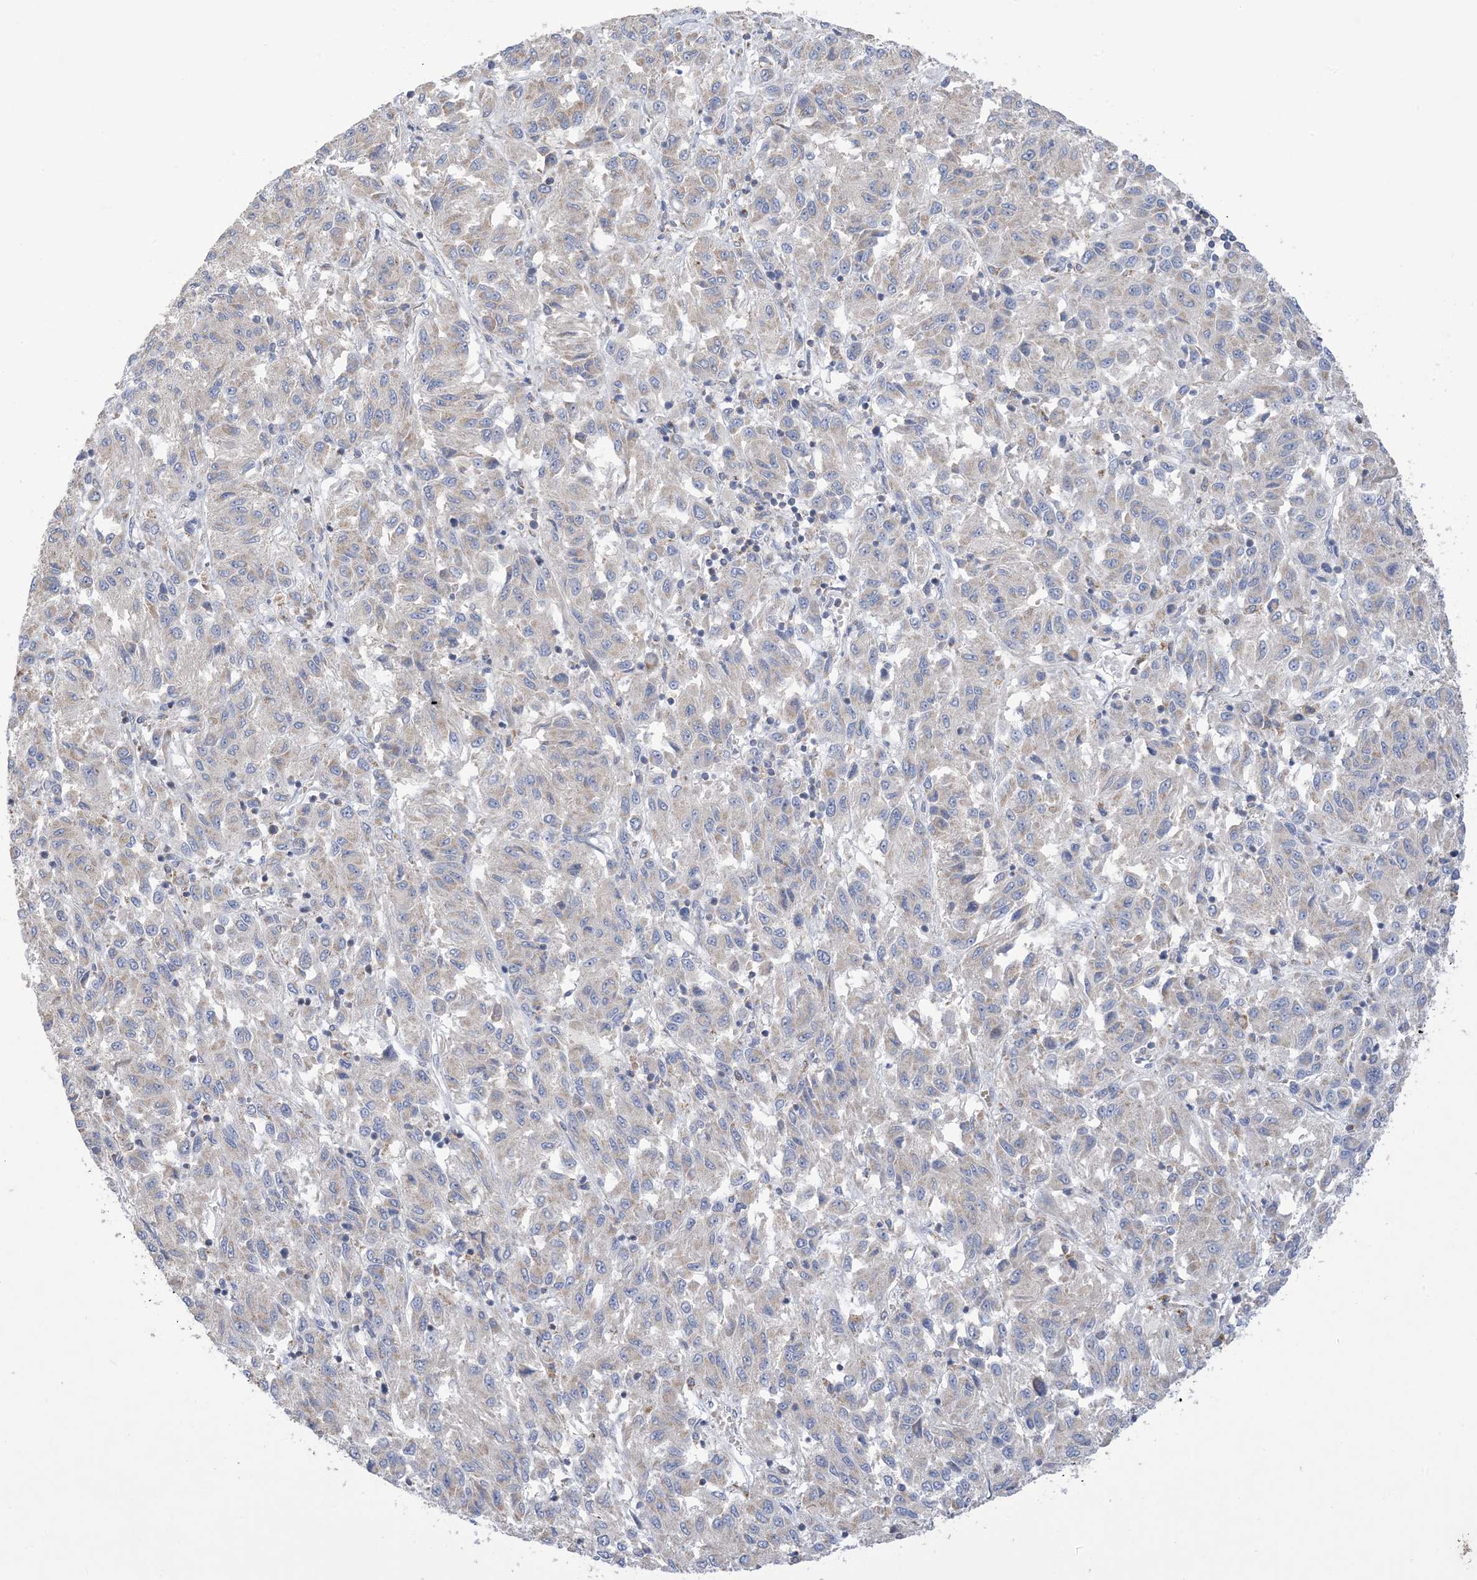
{"staining": {"intensity": "negative", "quantity": "none", "location": "none"}, "tissue": "melanoma", "cell_type": "Tumor cells", "image_type": "cancer", "snomed": [{"axis": "morphology", "description": "Malignant melanoma, Metastatic site"}, {"axis": "topography", "description": "Lung"}], "caption": "The micrograph demonstrates no staining of tumor cells in melanoma. Nuclei are stained in blue.", "gene": "CLEC16A", "patient": {"sex": "male", "age": 64}}